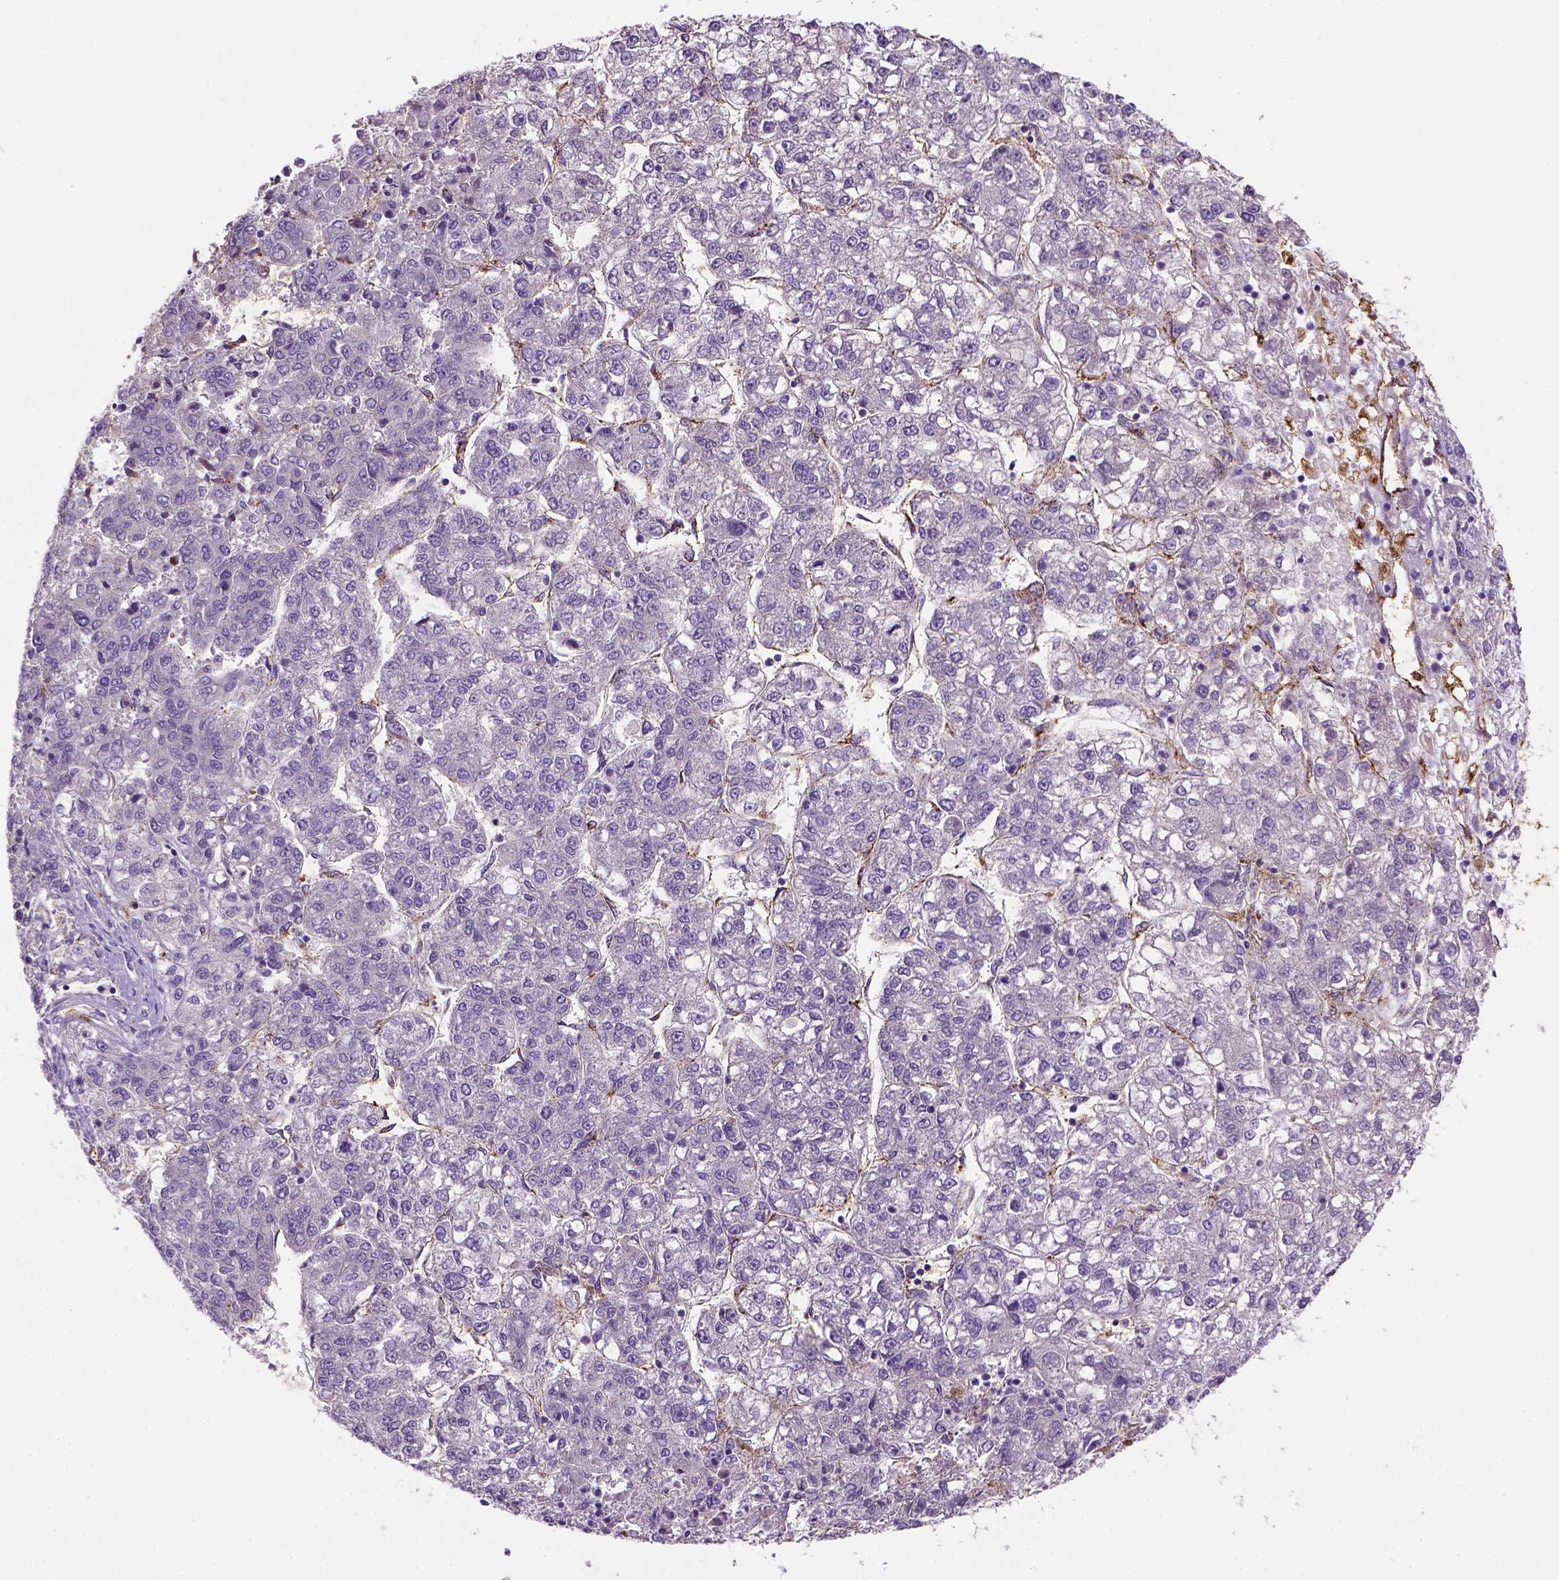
{"staining": {"intensity": "negative", "quantity": "none", "location": "none"}, "tissue": "liver cancer", "cell_type": "Tumor cells", "image_type": "cancer", "snomed": [{"axis": "morphology", "description": "Carcinoma, Hepatocellular, NOS"}, {"axis": "topography", "description": "Liver"}], "caption": "Photomicrograph shows no significant protein expression in tumor cells of liver cancer (hepatocellular carcinoma). Brightfield microscopy of IHC stained with DAB (brown) and hematoxylin (blue), captured at high magnification.", "gene": "VWF", "patient": {"sex": "male", "age": 56}}